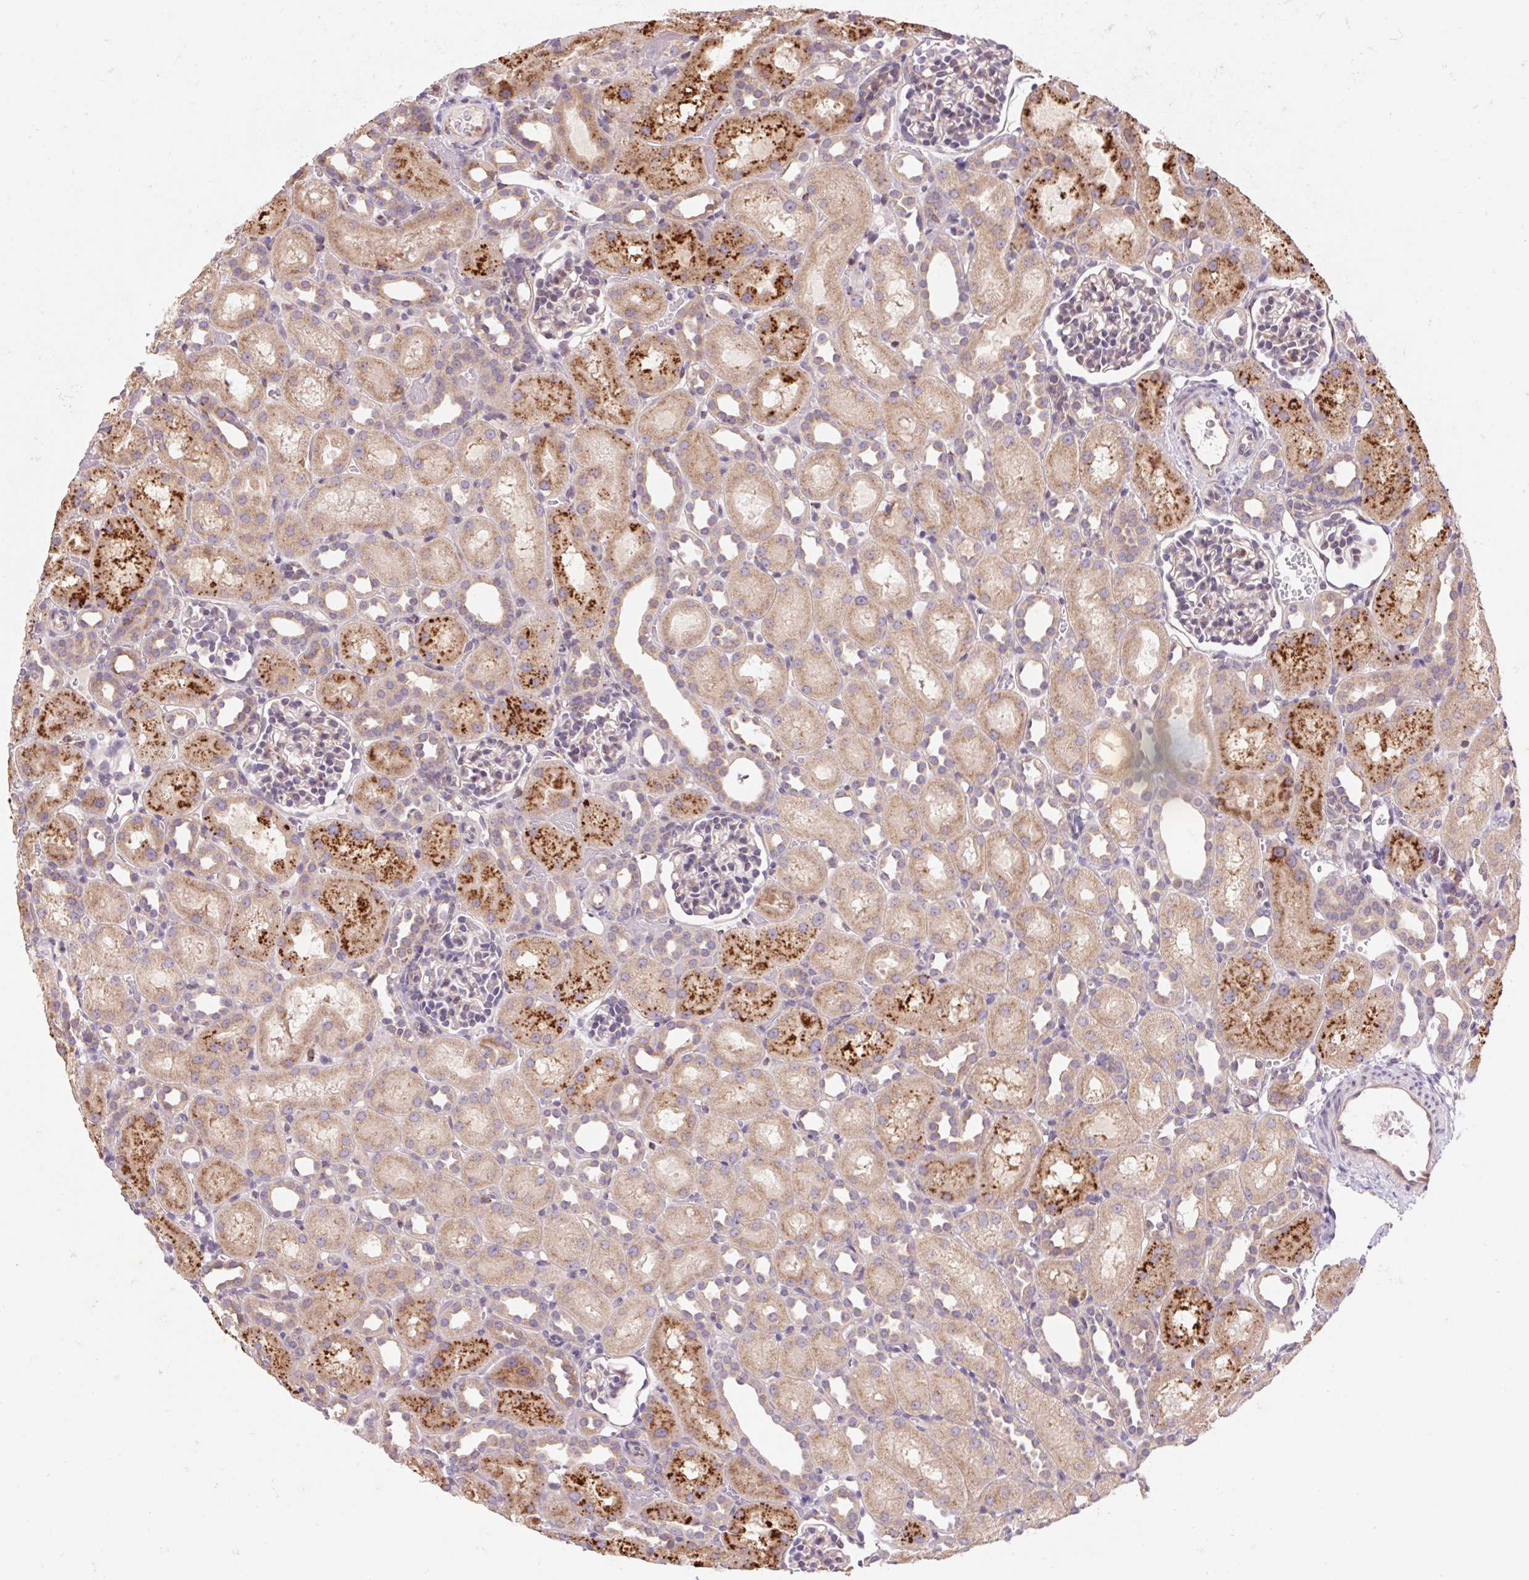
{"staining": {"intensity": "weak", "quantity": "<25%", "location": "cytoplasmic/membranous"}, "tissue": "kidney", "cell_type": "Cells in glomeruli", "image_type": "normal", "snomed": [{"axis": "morphology", "description": "Normal tissue, NOS"}, {"axis": "topography", "description": "Kidney"}], "caption": "Image shows no protein staining in cells in glomeruli of benign kidney.", "gene": "KLHL20", "patient": {"sex": "male", "age": 1}}